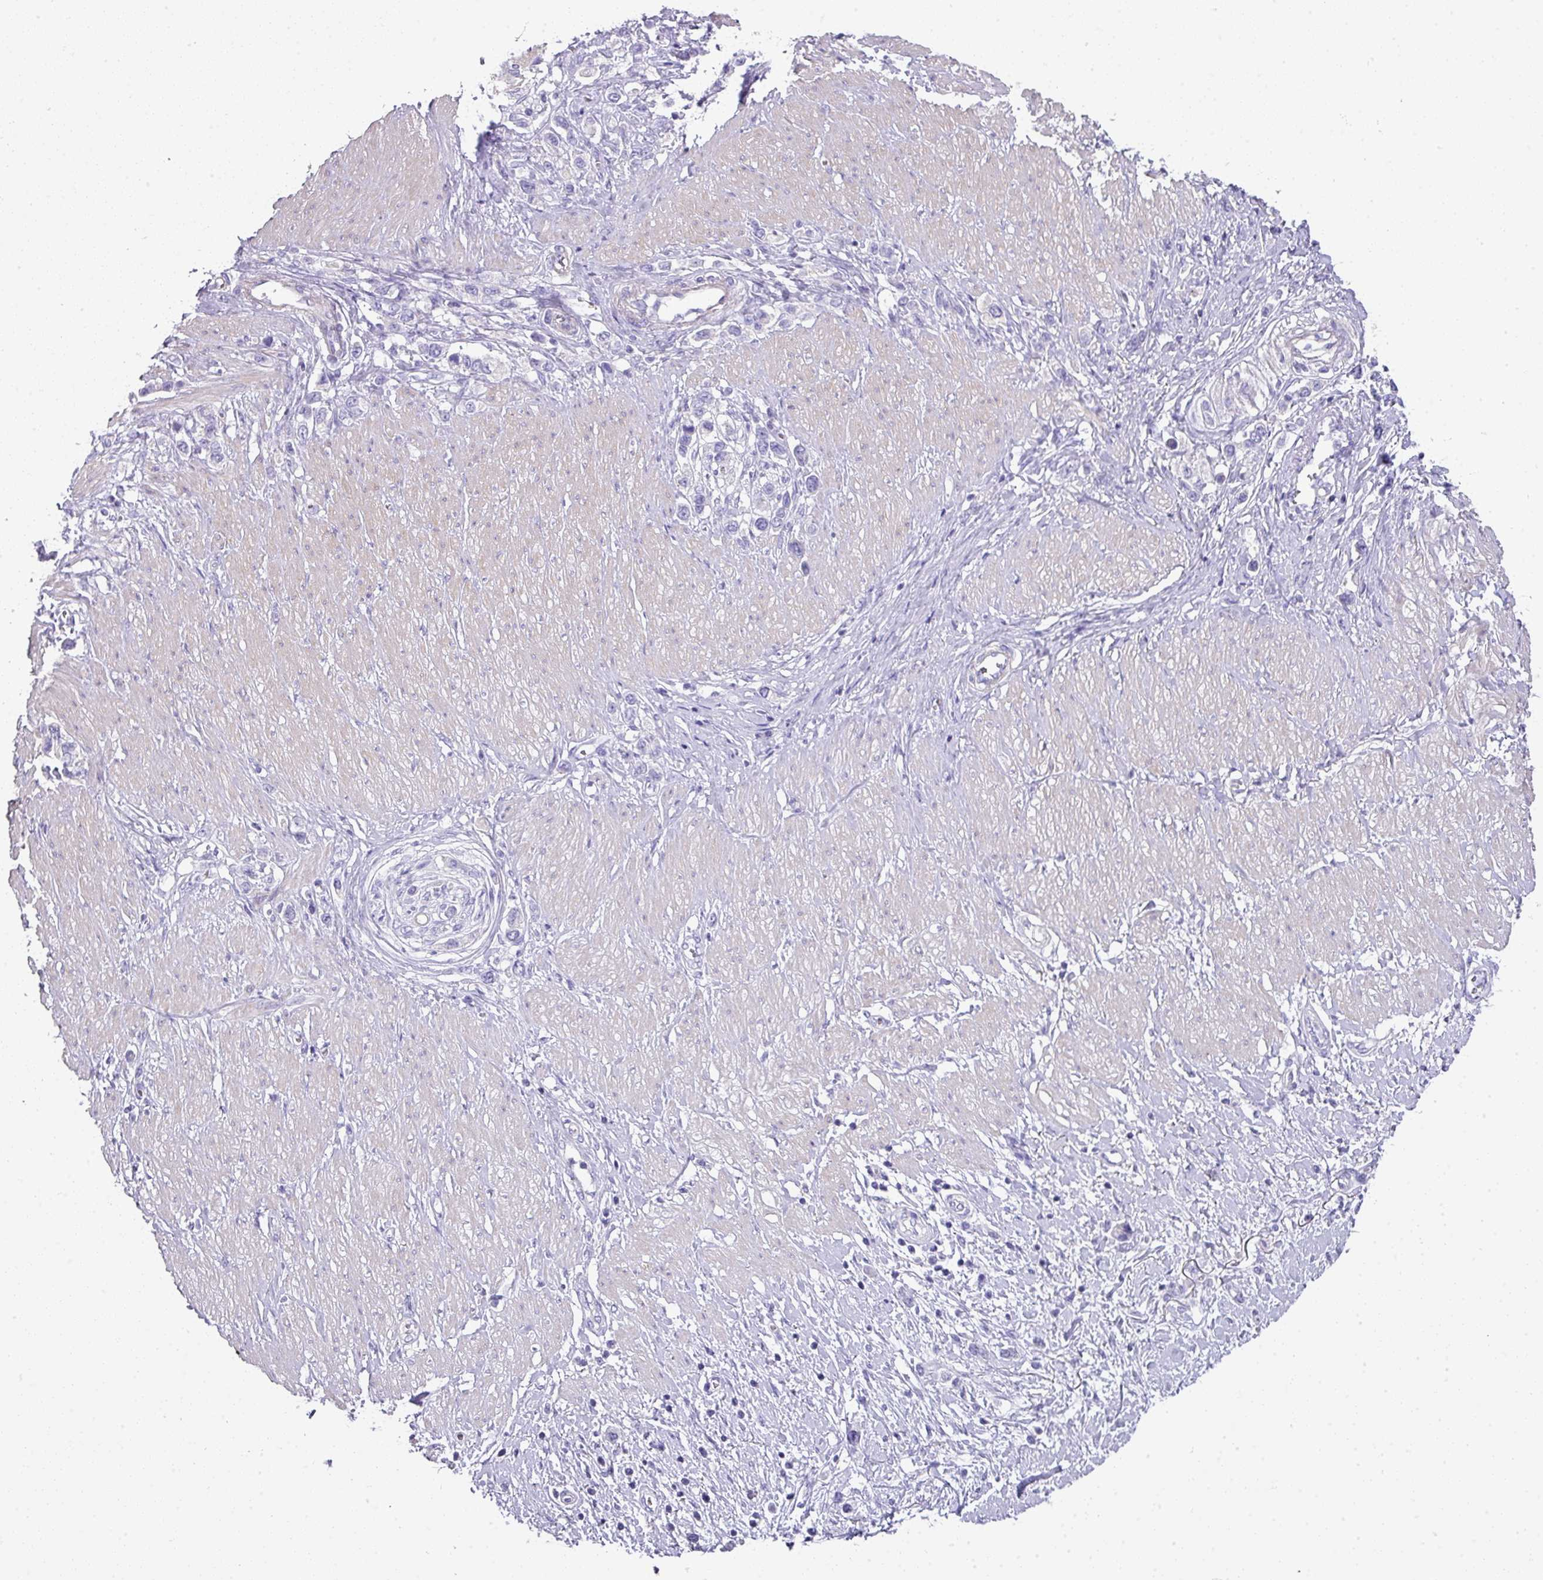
{"staining": {"intensity": "negative", "quantity": "none", "location": "none"}, "tissue": "stomach cancer", "cell_type": "Tumor cells", "image_type": "cancer", "snomed": [{"axis": "morphology", "description": "Normal tissue, NOS"}, {"axis": "morphology", "description": "Adenocarcinoma, NOS"}, {"axis": "topography", "description": "Stomach, upper"}, {"axis": "topography", "description": "Stomach"}], "caption": "Immunohistochemistry micrograph of stomach cancer stained for a protein (brown), which reveals no expression in tumor cells. (Brightfield microscopy of DAB (3,3'-diaminobenzidine) IHC at high magnification).", "gene": "GLI4", "patient": {"sex": "female", "age": 65}}